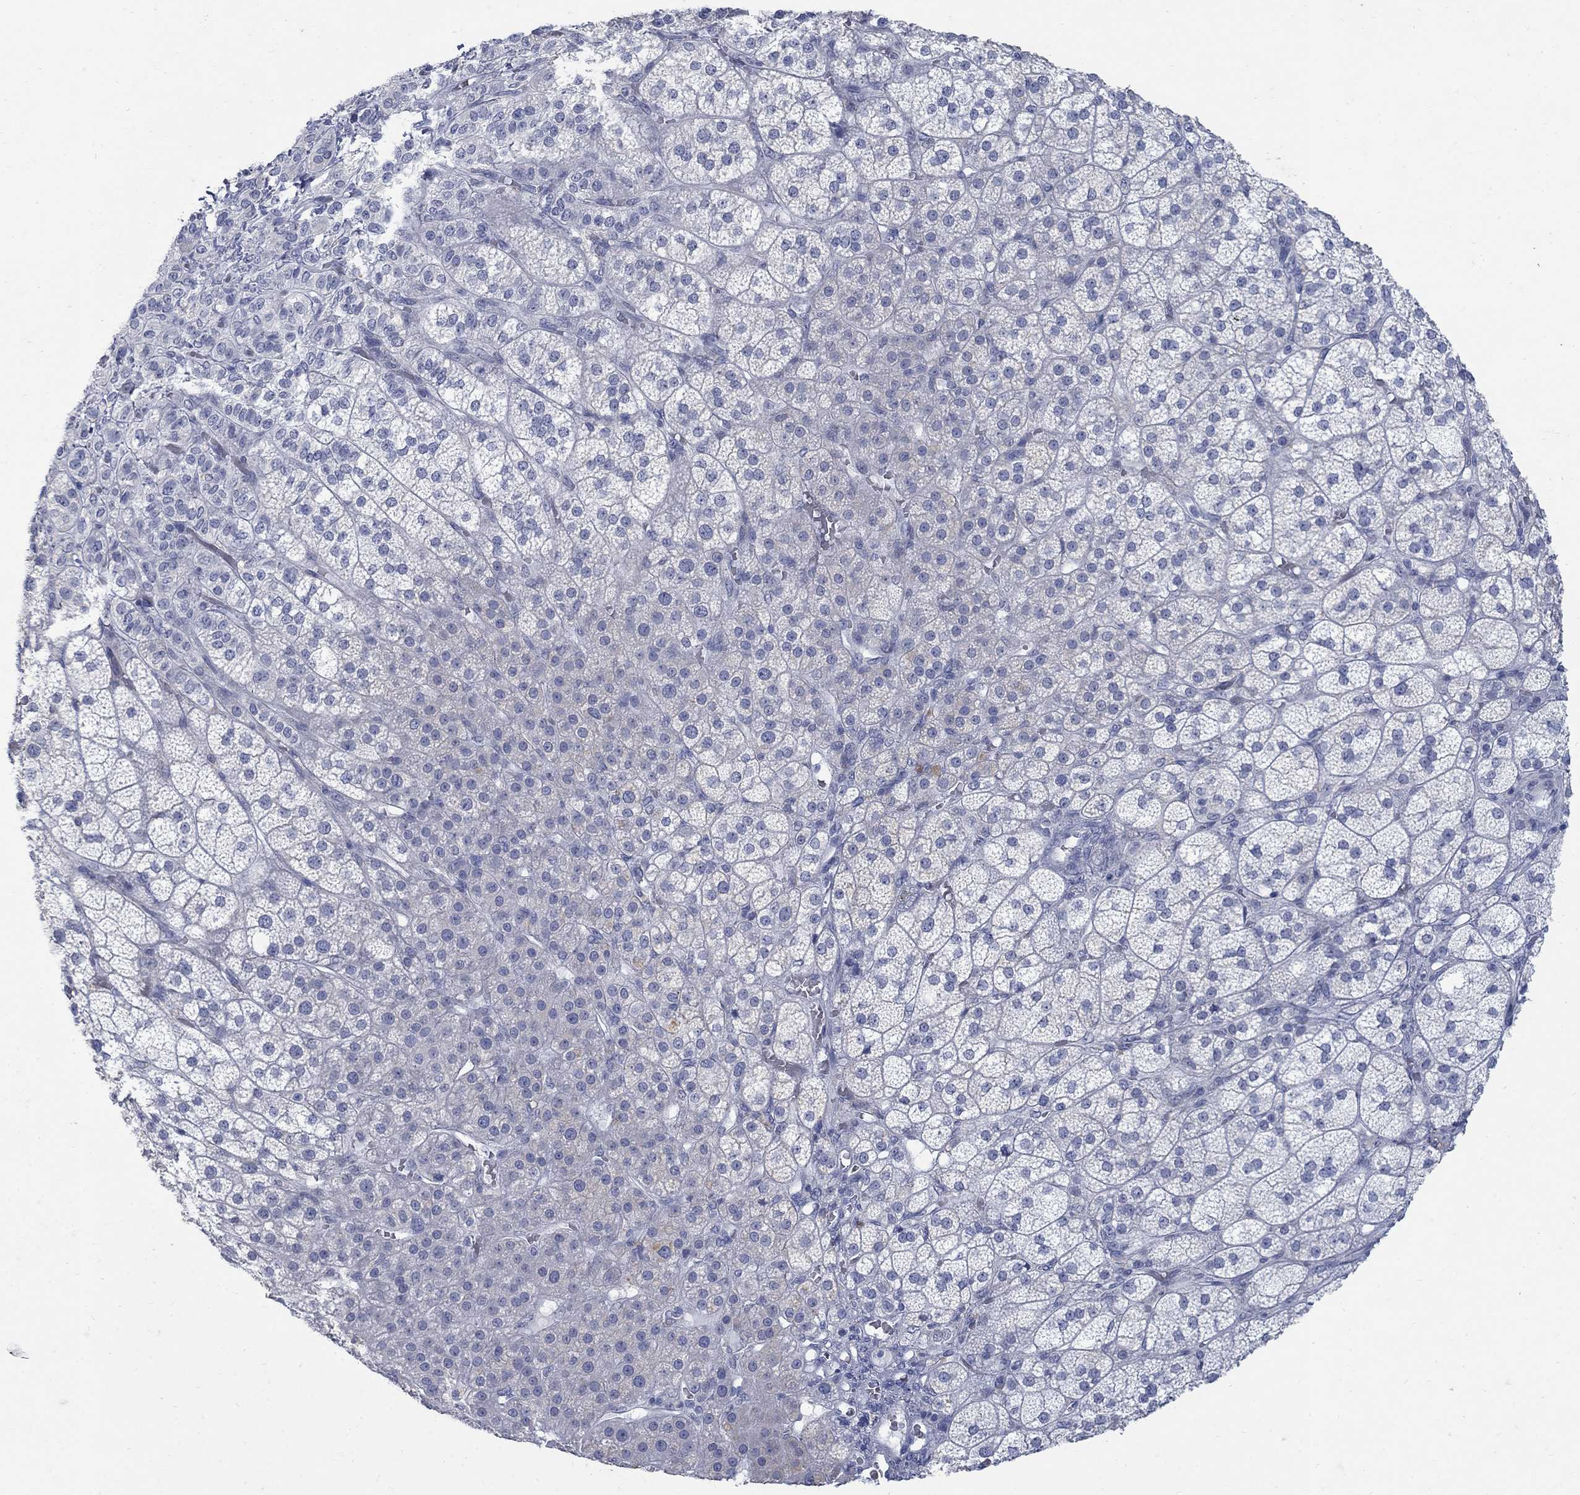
{"staining": {"intensity": "moderate", "quantity": "<25%", "location": "cytoplasmic/membranous"}, "tissue": "adrenal gland", "cell_type": "Glandular cells", "image_type": "normal", "snomed": [{"axis": "morphology", "description": "Normal tissue, NOS"}, {"axis": "topography", "description": "Adrenal gland"}], "caption": "A brown stain labels moderate cytoplasmic/membranous positivity of a protein in glandular cells of normal adrenal gland. (DAB = brown stain, brightfield microscopy at high magnification).", "gene": "RFTN2", "patient": {"sex": "female", "age": 60}}